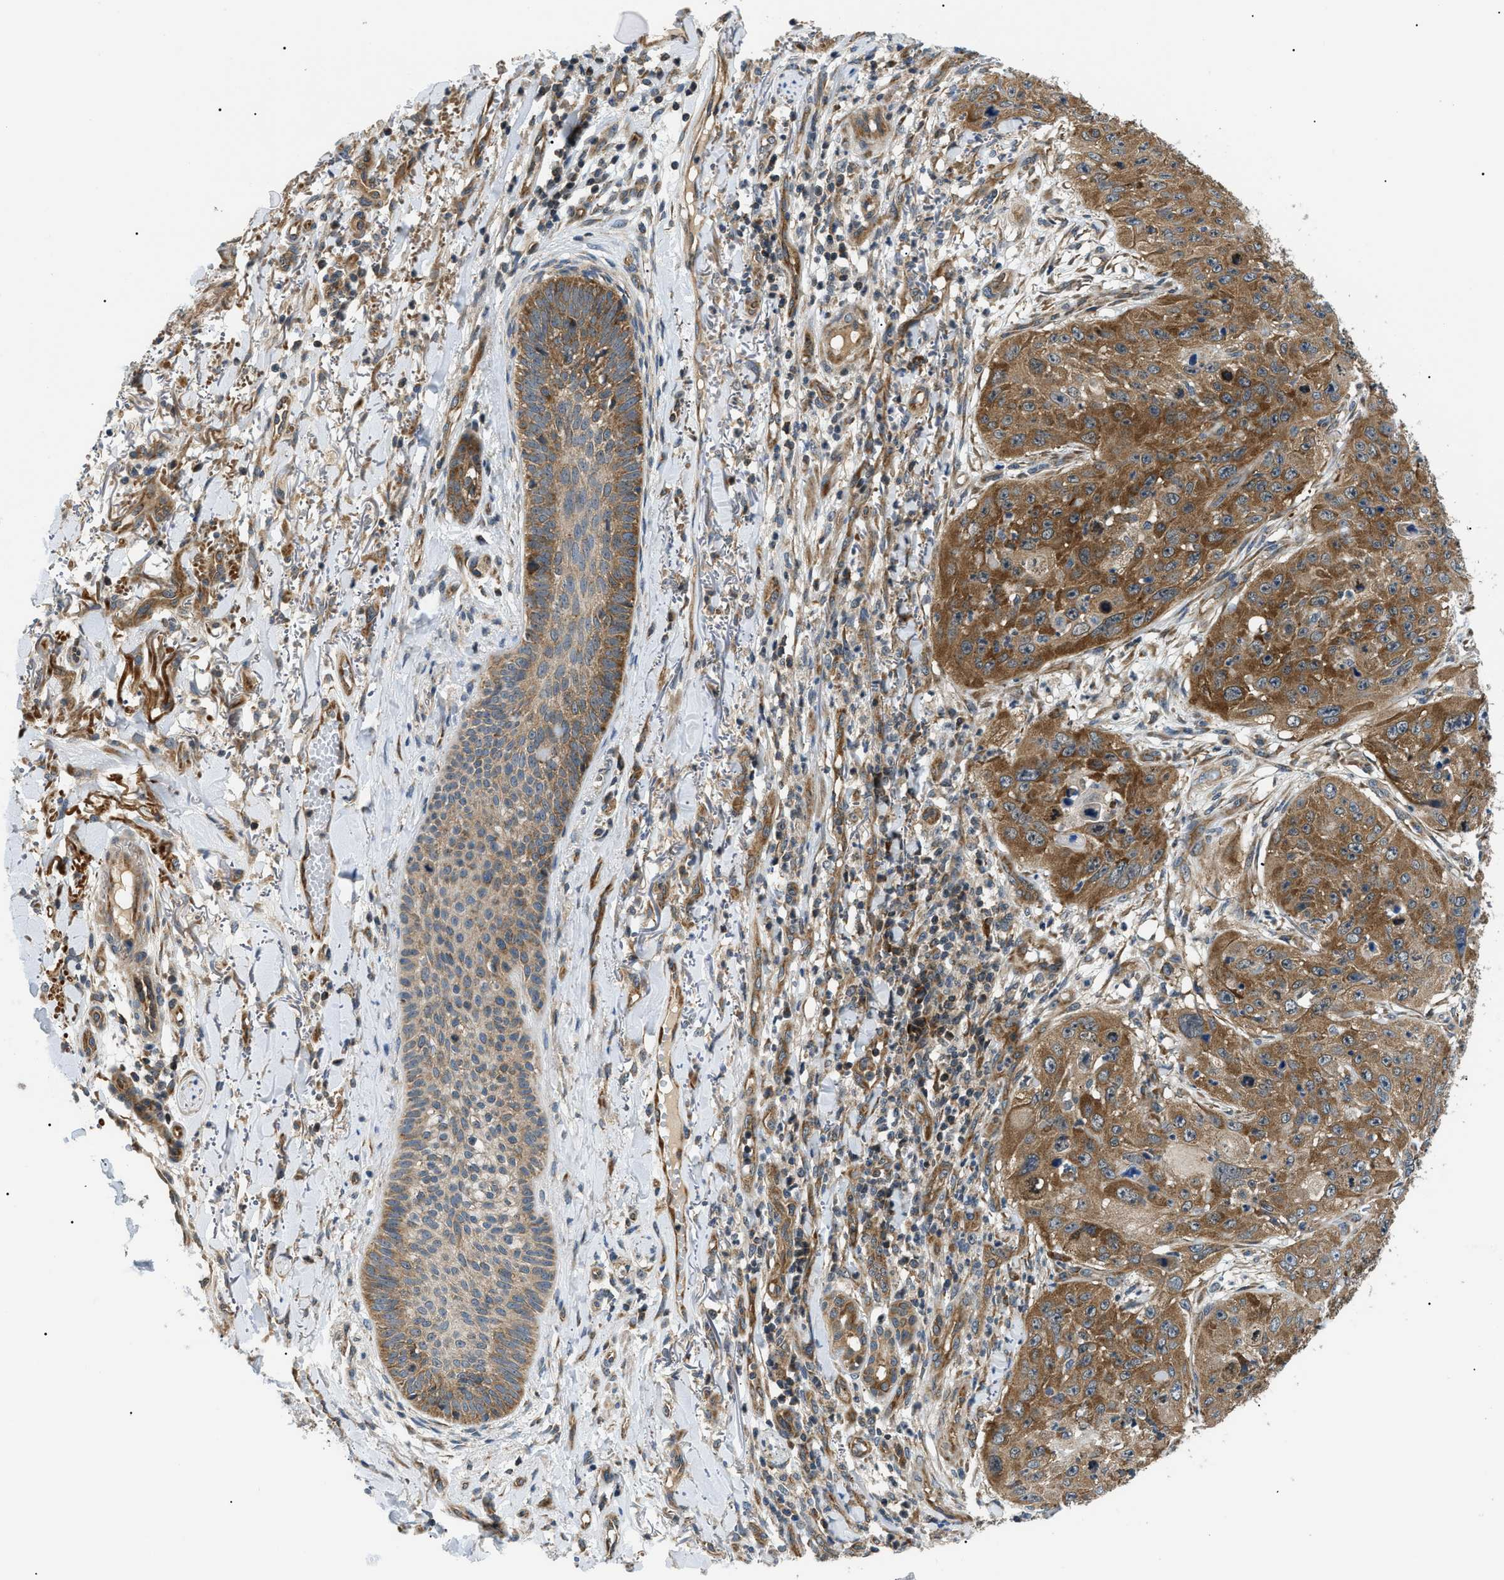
{"staining": {"intensity": "moderate", "quantity": ">75%", "location": "cytoplasmic/membranous"}, "tissue": "skin cancer", "cell_type": "Tumor cells", "image_type": "cancer", "snomed": [{"axis": "morphology", "description": "Squamous cell carcinoma, NOS"}, {"axis": "topography", "description": "Skin"}], "caption": "High-magnification brightfield microscopy of skin cancer (squamous cell carcinoma) stained with DAB (3,3'-diaminobenzidine) (brown) and counterstained with hematoxylin (blue). tumor cells exhibit moderate cytoplasmic/membranous expression is appreciated in about>75% of cells.", "gene": "SRPK1", "patient": {"sex": "female", "age": 80}}